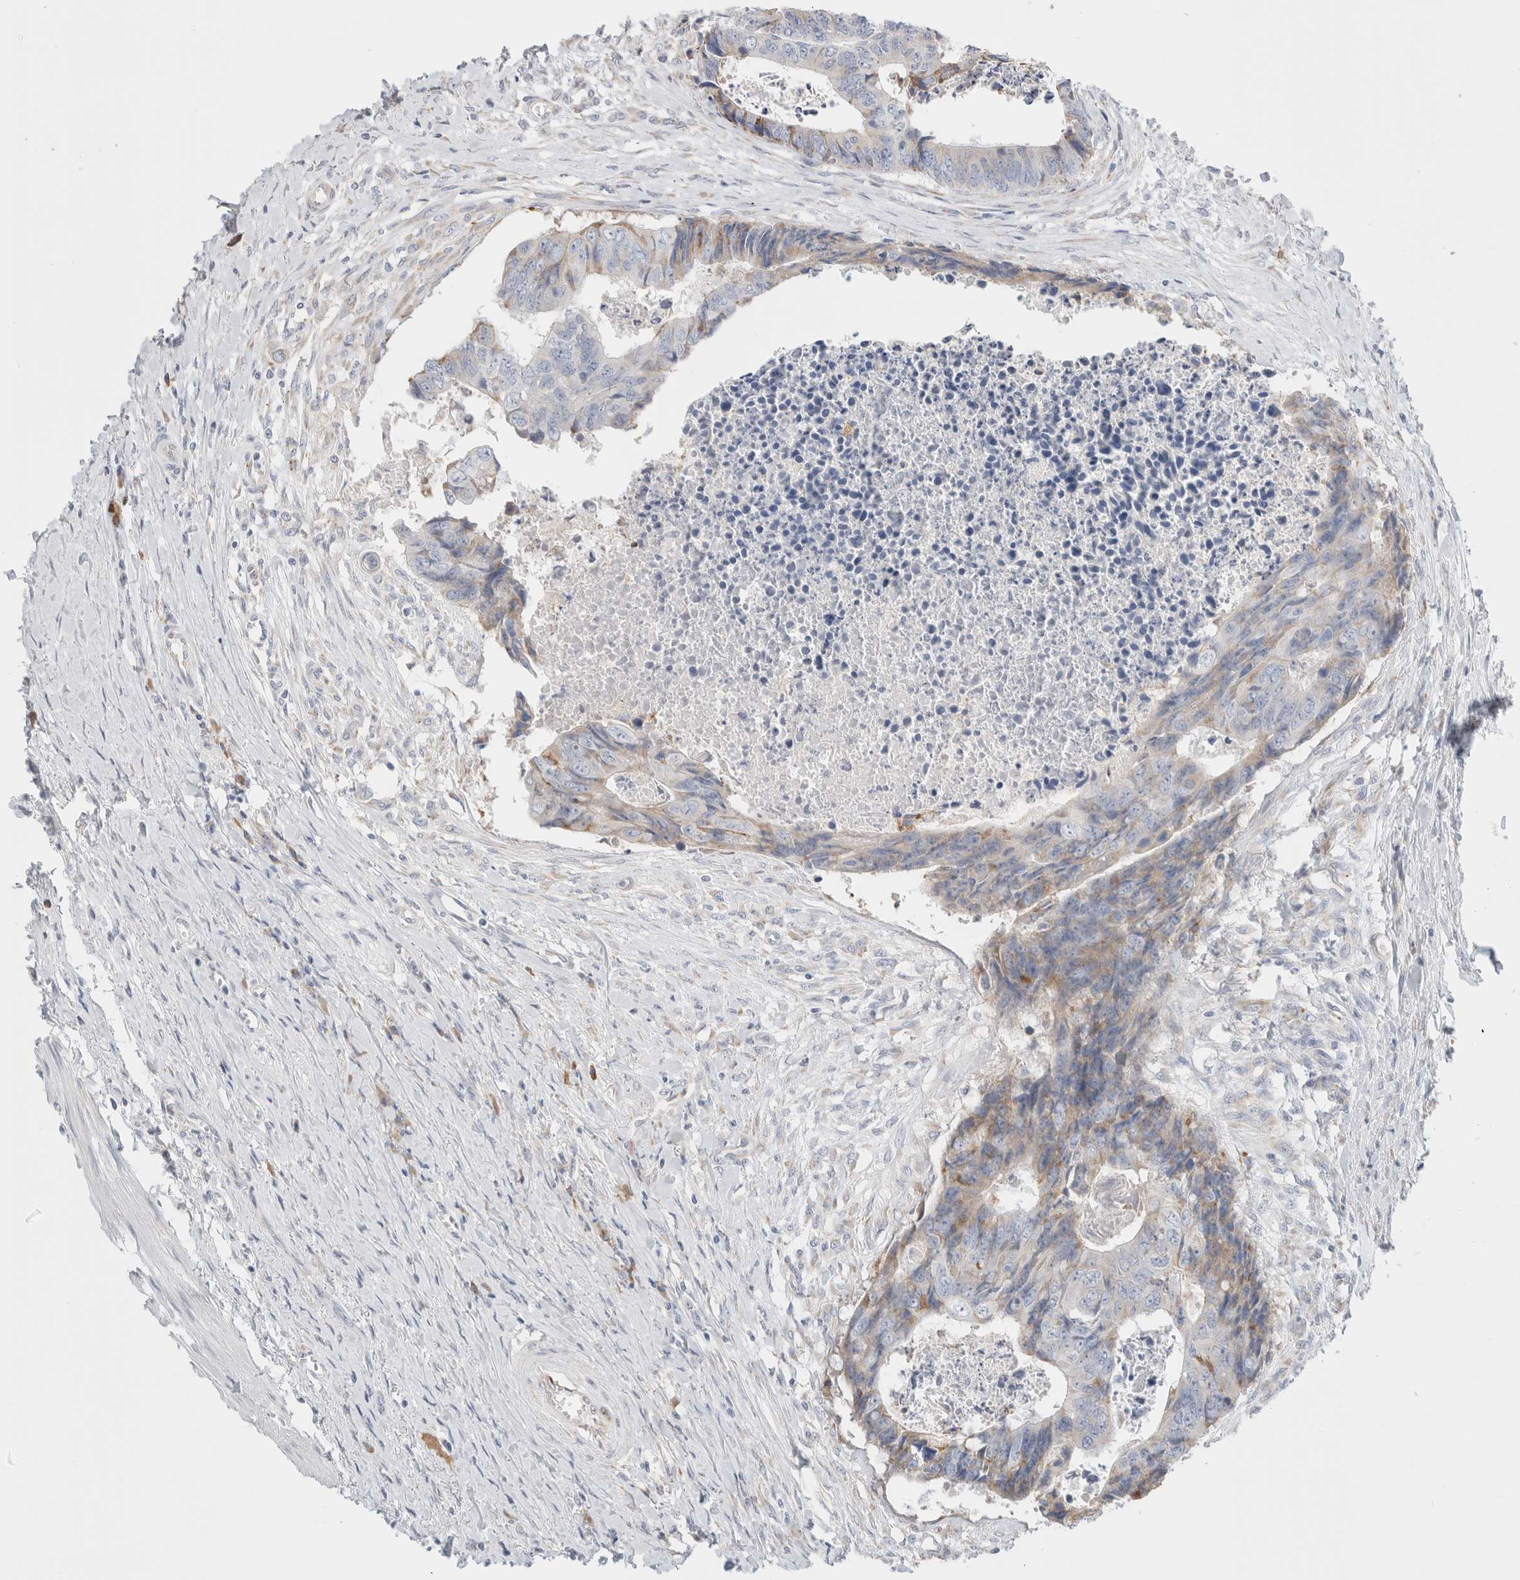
{"staining": {"intensity": "weak", "quantity": "25%-75%", "location": "cytoplasmic/membranous"}, "tissue": "colorectal cancer", "cell_type": "Tumor cells", "image_type": "cancer", "snomed": [{"axis": "morphology", "description": "Adenocarcinoma, NOS"}, {"axis": "topography", "description": "Rectum"}], "caption": "Protein expression analysis of adenocarcinoma (colorectal) displays weak cytoplasmic/membranous positivity in approximately 25%-75% of tumor cells.", "gene": "CSK", "patient": {"sex": "male", "age": 84}}